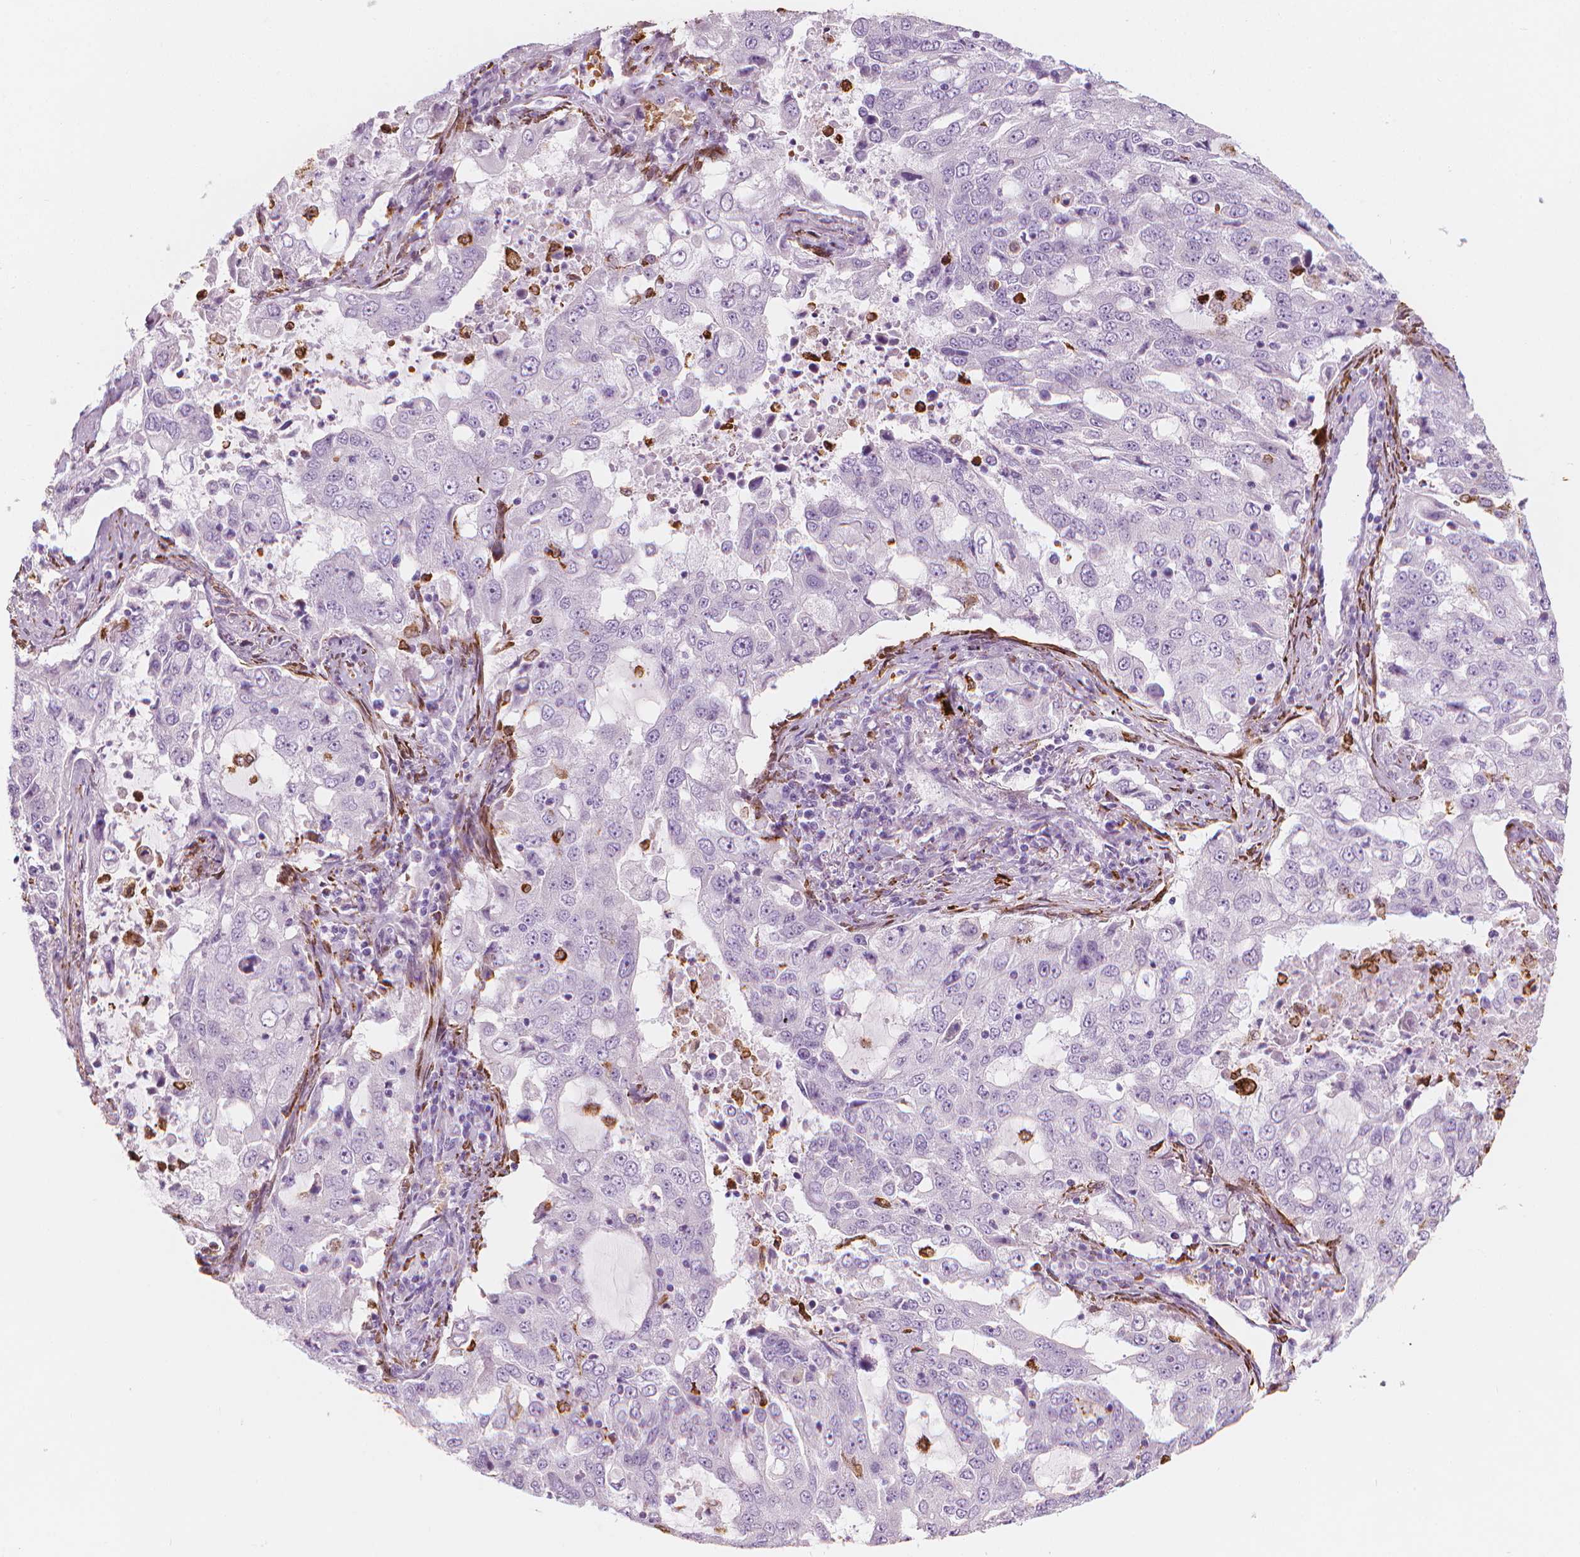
{"staining": {"intensity": "negative", "quantity": "none", "location": "none"}, "tissue": "lung cancer", "cell_type": "Tumor cells", "image_type": "cancer", "snomed": [{"axis": "morphology", "description": "Adenocarcinoma, NOS"}, {"axis": "topography", "description": "Lung"}], "caption": "DAB (3,3'-diaminobenzidine) immunohistochemical staining of human adenocarcinoma (lung) shows no significant expression in tumor cells.", "gene": "CES1", "patient": {"sex": "female", "age": 61}}